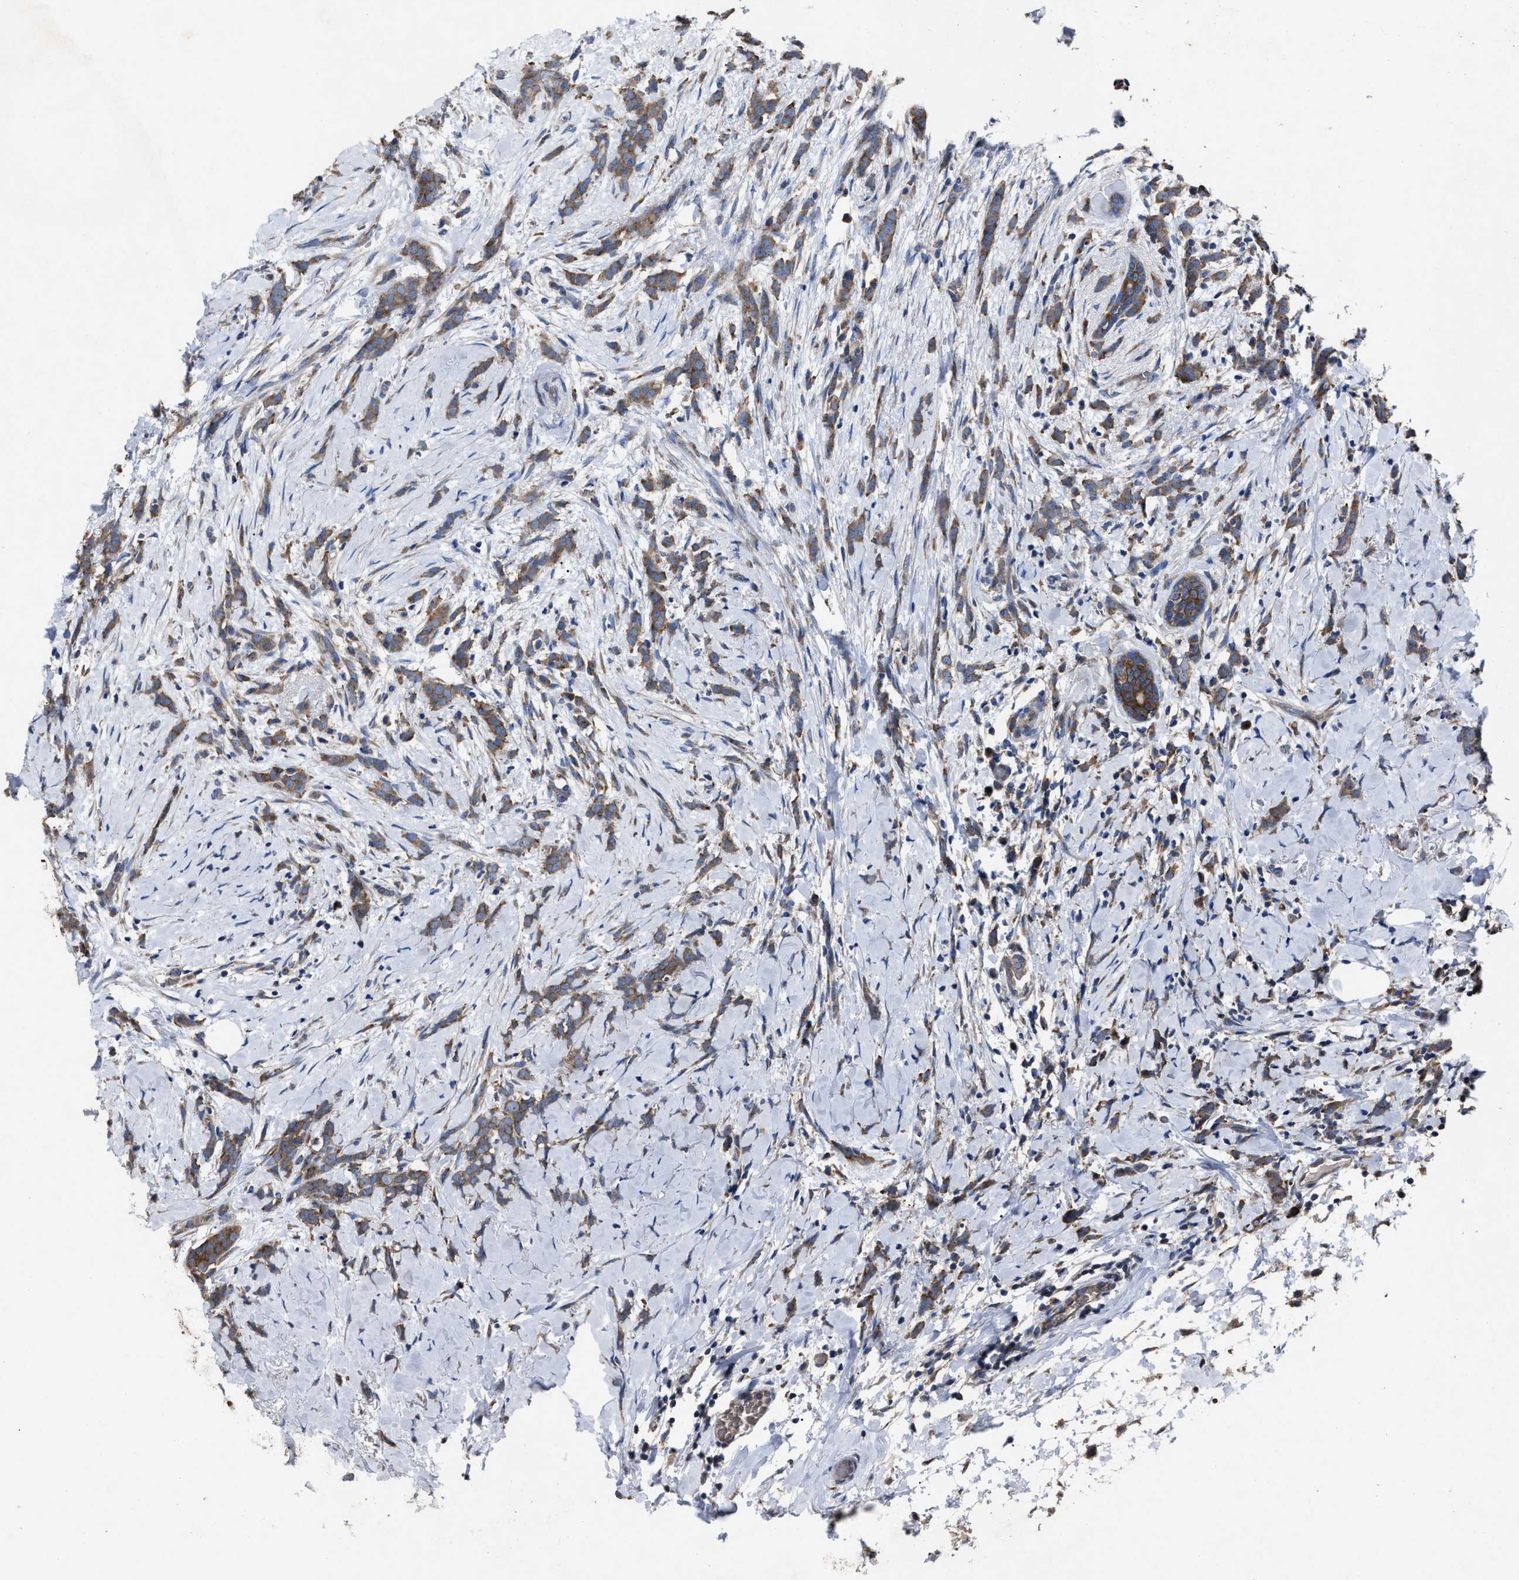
{"staining": {"intensity": "moderate", "quantity": ">75%", "location": "cytoplasmic/membranous"}, "tissue": "breast cancer", "cell_type": "Tumor cells", "image_type": "cancer", "snomed": [{"axis": "morphology", "description": "Lobular carcinoma, in situ"}, {"axis": "morphology", "description": "Lobular carcinoma"}, {"axis": "topography", "description": "Breast"}], "caption": "Lobular carcinoma (breast) stained with DAB immunohistochemistry demonstrates medium levels of moderate cytoplasmic/membranous staining in approximately >75% of tumor cells.", "gene": "UPF1", "patient": {"sex": "female", "age": 41}}